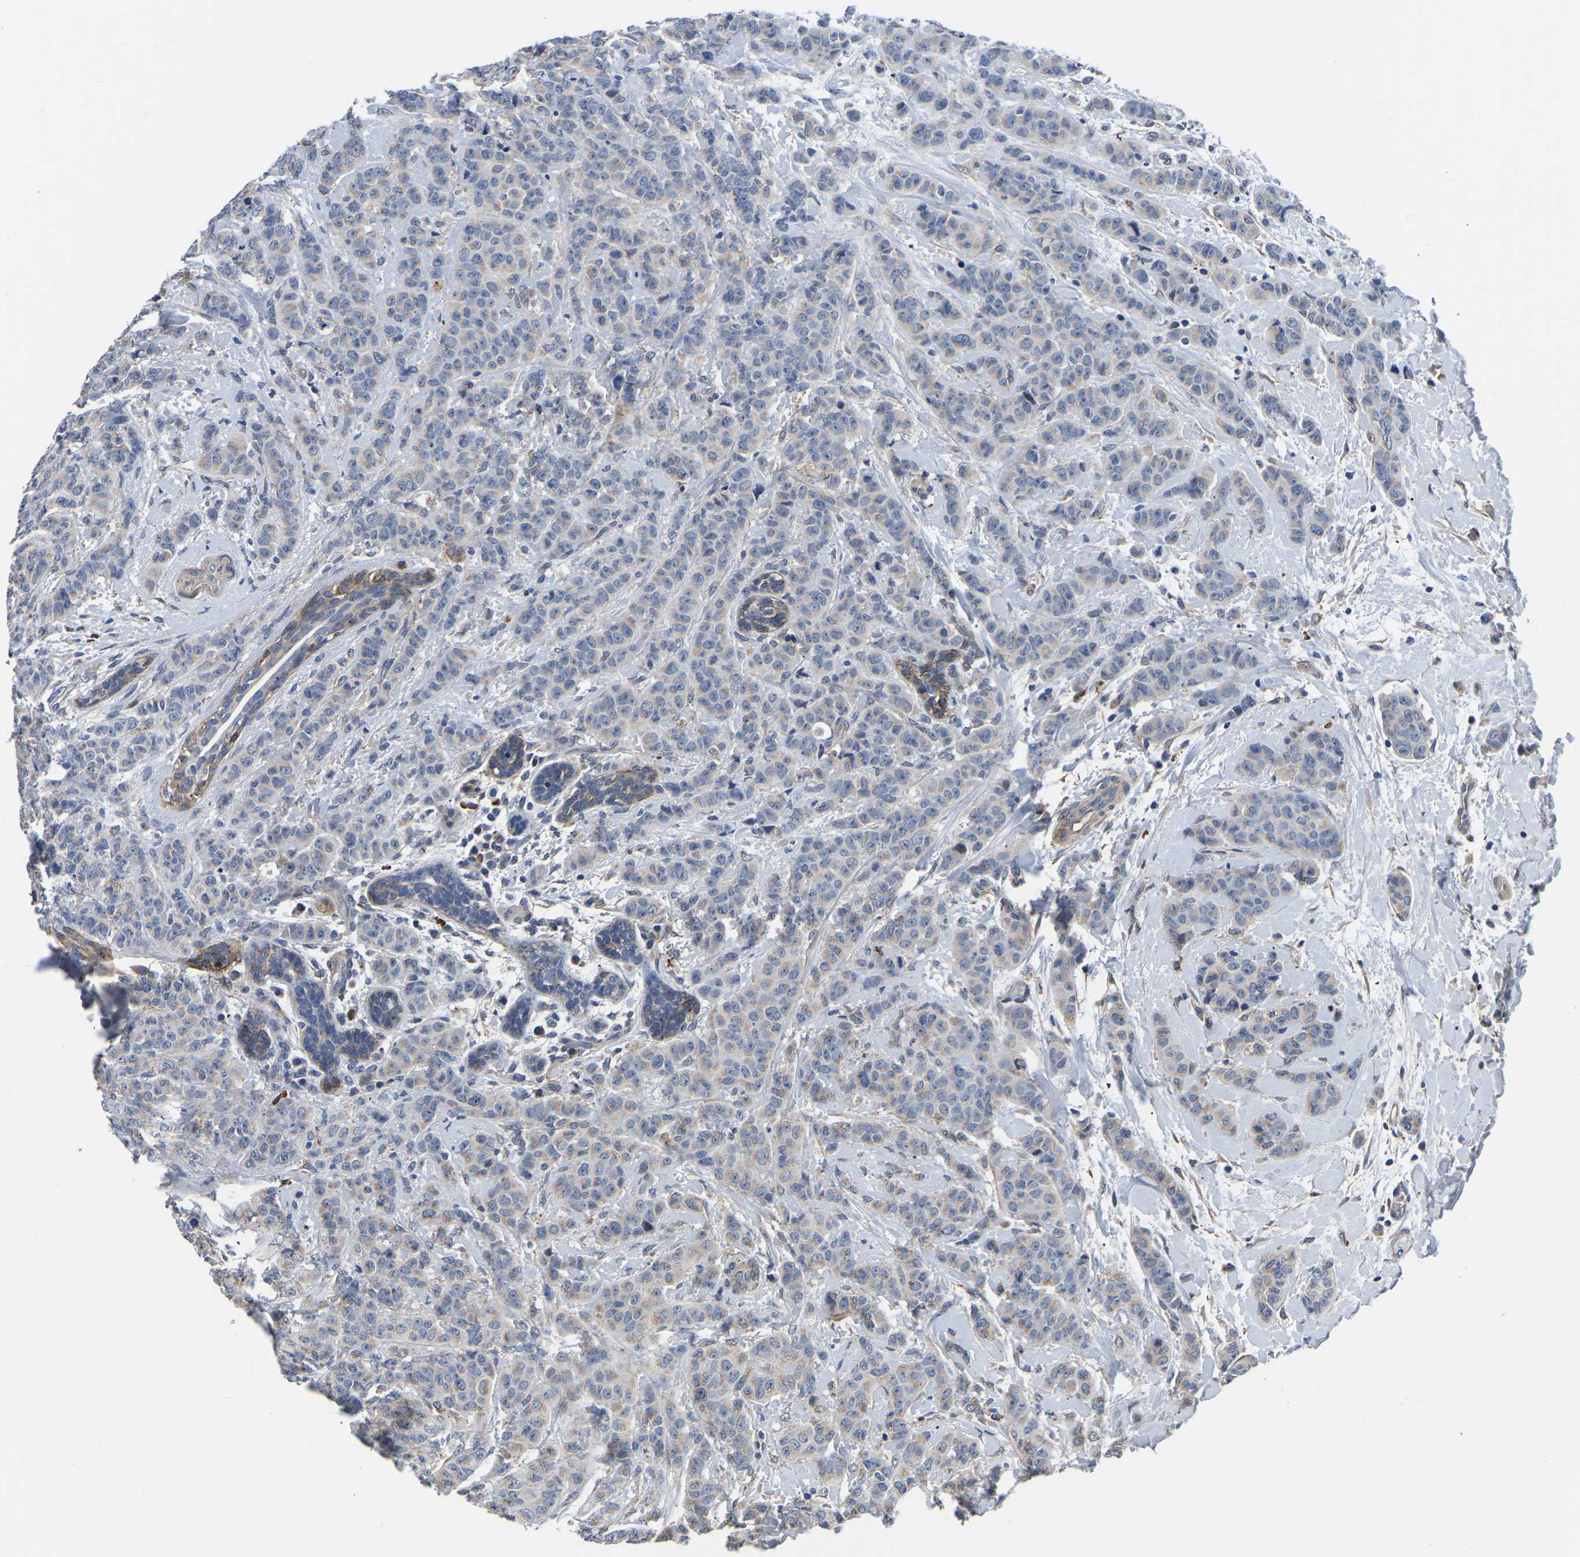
{"staining": {"intensity": "weak", "quantity": "<25%", "location": "cytoplasmic/membranous"}, "tissue": "breast cancer", "cell_type": "Tumor cells", "image_type": "cancer", "snomed": [{"axis": "morphology", "description": "Normal tissue, NOS"}, {"axis": "morphology", "description": "Duct carcinoma"}, {"axis": "topography", "description": "Breast"}], "caption": "Immunohistochemistry of human breast cancer demonstrates no expression in tumor cells.", "gene": "PDLIM7", "patient": {"sex": "female", "age": 40}}